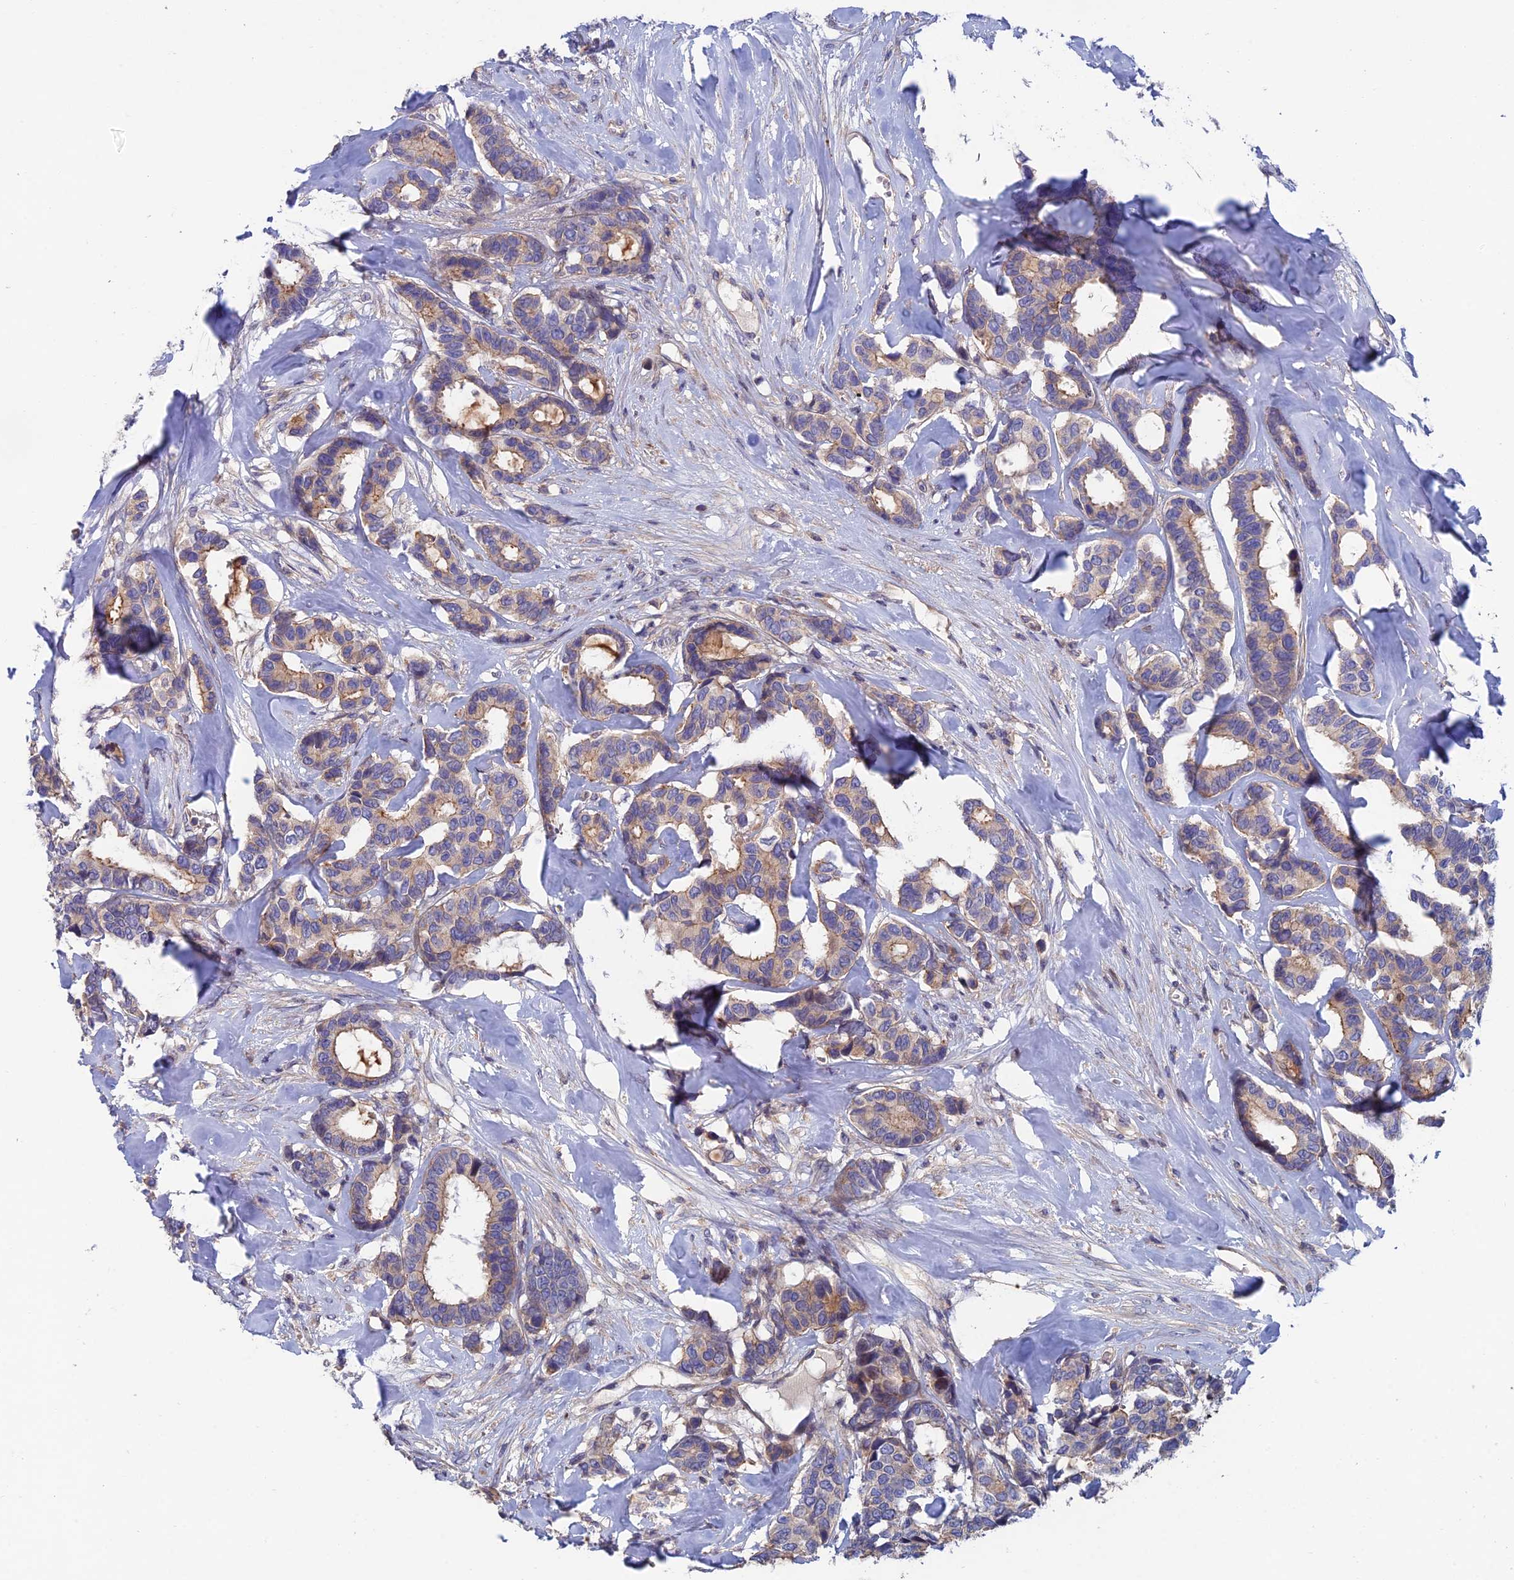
{"staining": {"intensity": "weak", "quantity": "25%-75%", "location": "cytoplasmic/membranous"}, "tissue": "breast cancer", "cell_type": "Tumor cells", "image_type": "cancer", "snomed": [{"axis": "morphology", "description": "Duct carcinoma"}, {"axis": "topography", "description": "Breast"}], "caption": "Breast cancer (infiltrating ductal carcinoma) stained for a protein (brown) exhibits weak cytoplasmic/membranous positive positivity in about 25%-75% of tumor cells.", "gene": "USP37", "patient": {"sex": "female", "age": 87}}